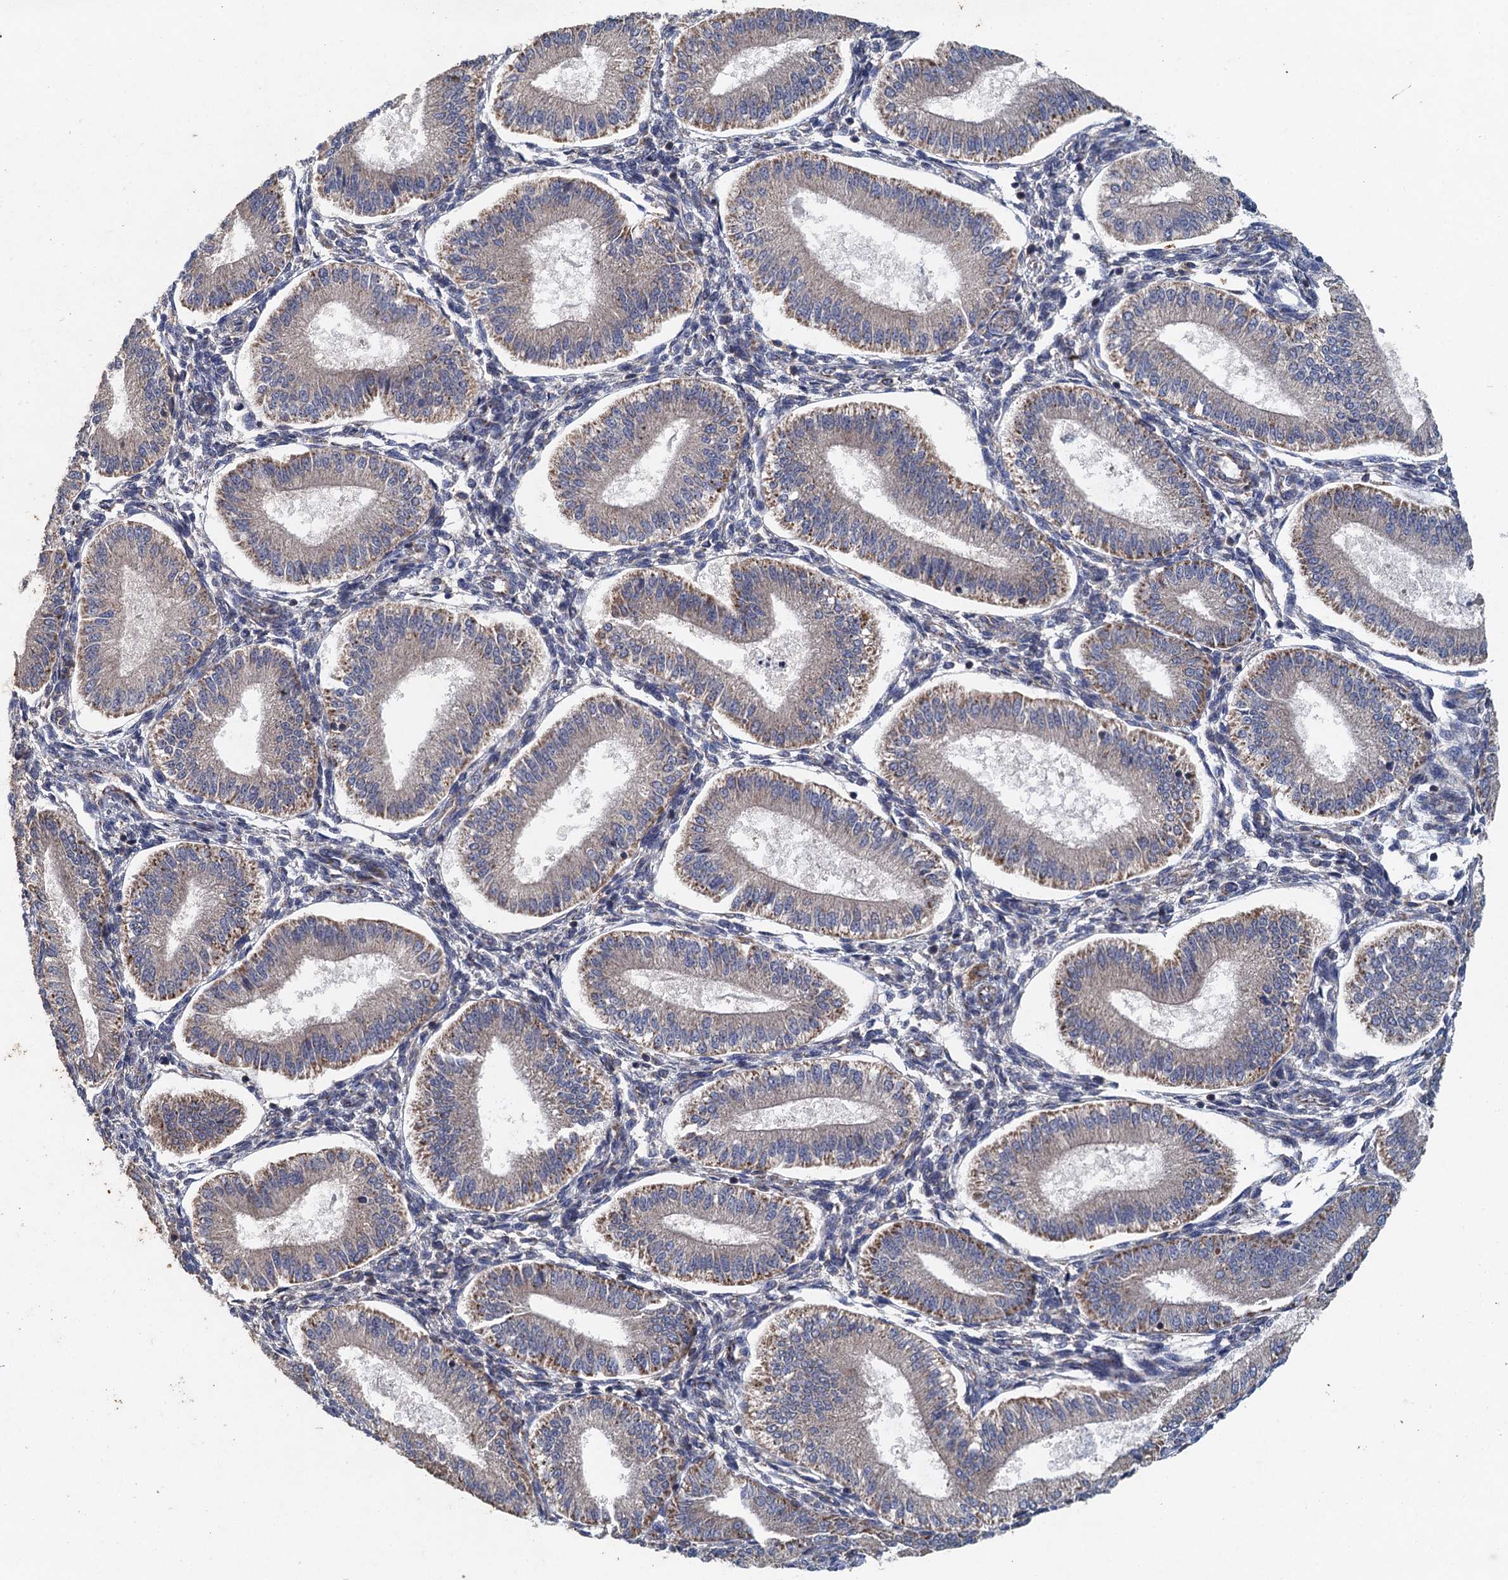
{"staining": {"intensity": "negative", "quantity": "none", "location": "none"}, "tissue": "endometrium", "cell_type": "Cells in endometrial stroma", "image_type": "normal", "snomed": [{"axis": "morphology", "description": "Normal tissue, NOS"}, {"axis": "topography", "description": "Endometrium"}], "caption": "Protein analysis of unremarkable endometrium shows no significant expression in cells in endometrial stroma. Nuclei are stained in blue.", "gene": "BCS1L", "patient": {"sex": "female", "age": 39}}